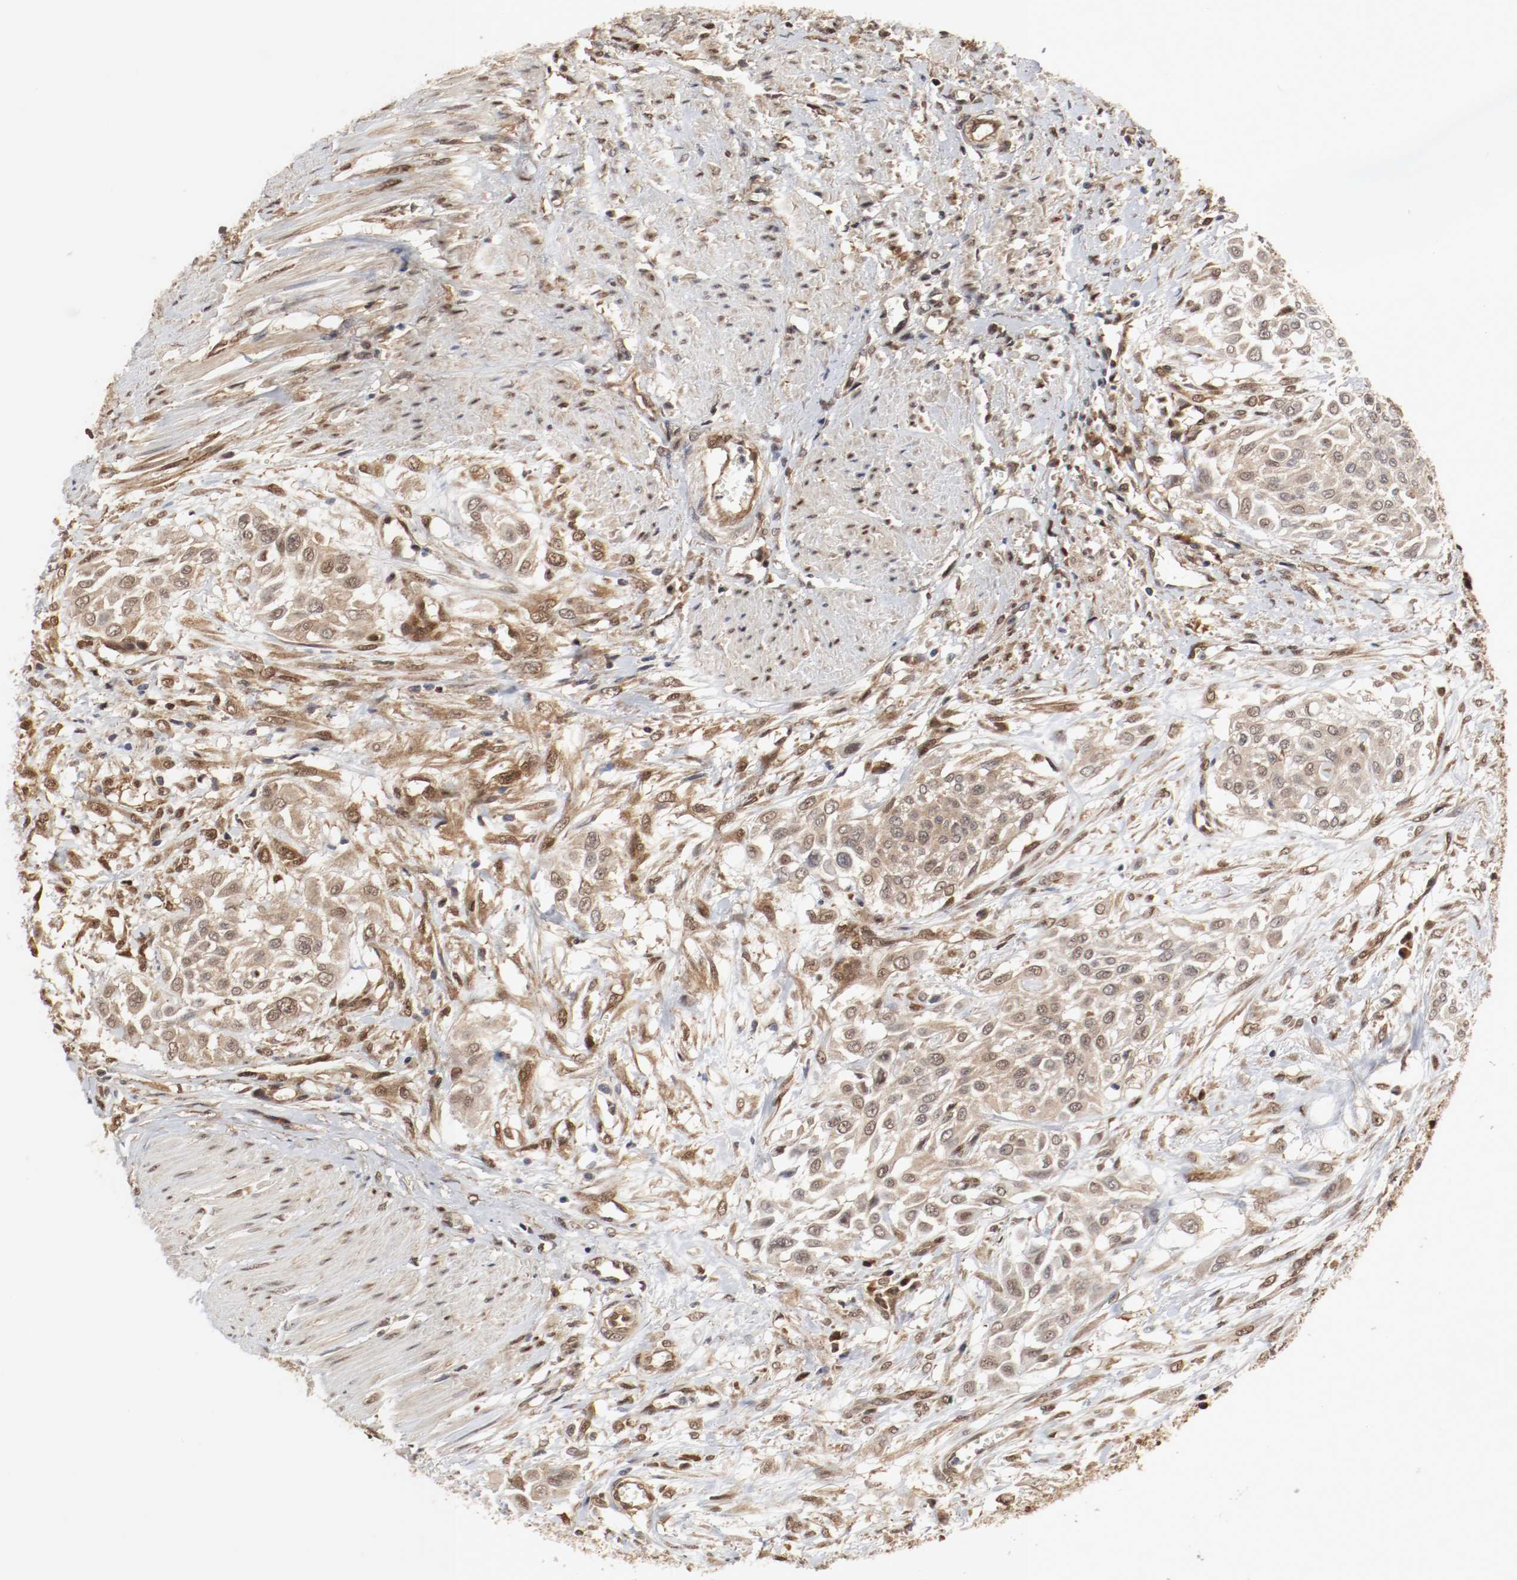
{"staining": {"intensity": "moderate", "quantity": ">75%", "location": "cytoplasmic/membranous,nuclear"}, "tissue": "urothelial cancer", "cell_type": "Tumor cells", "image_type": "cancer", "snomed": [{"axis": "morphology", "description": "Urothelial carcinoma, High grade"}, {"axis": "topography", "description": "Urinary bladder"}], "caption": "Immunohistochemistry micrograph of neoplastic tissue: human urothelial cancer stained using immunohistochemistry (IHC) demonstrates medium levels of moderate protein expression localized specifically in the cytoplasmic/membranous and nuclear of tumor cells, appearing as a cytoplasmic/membranous and nuclear brown color.", "gene": "AFG3L2", "patient": {"sex": "male", "age": 57}}